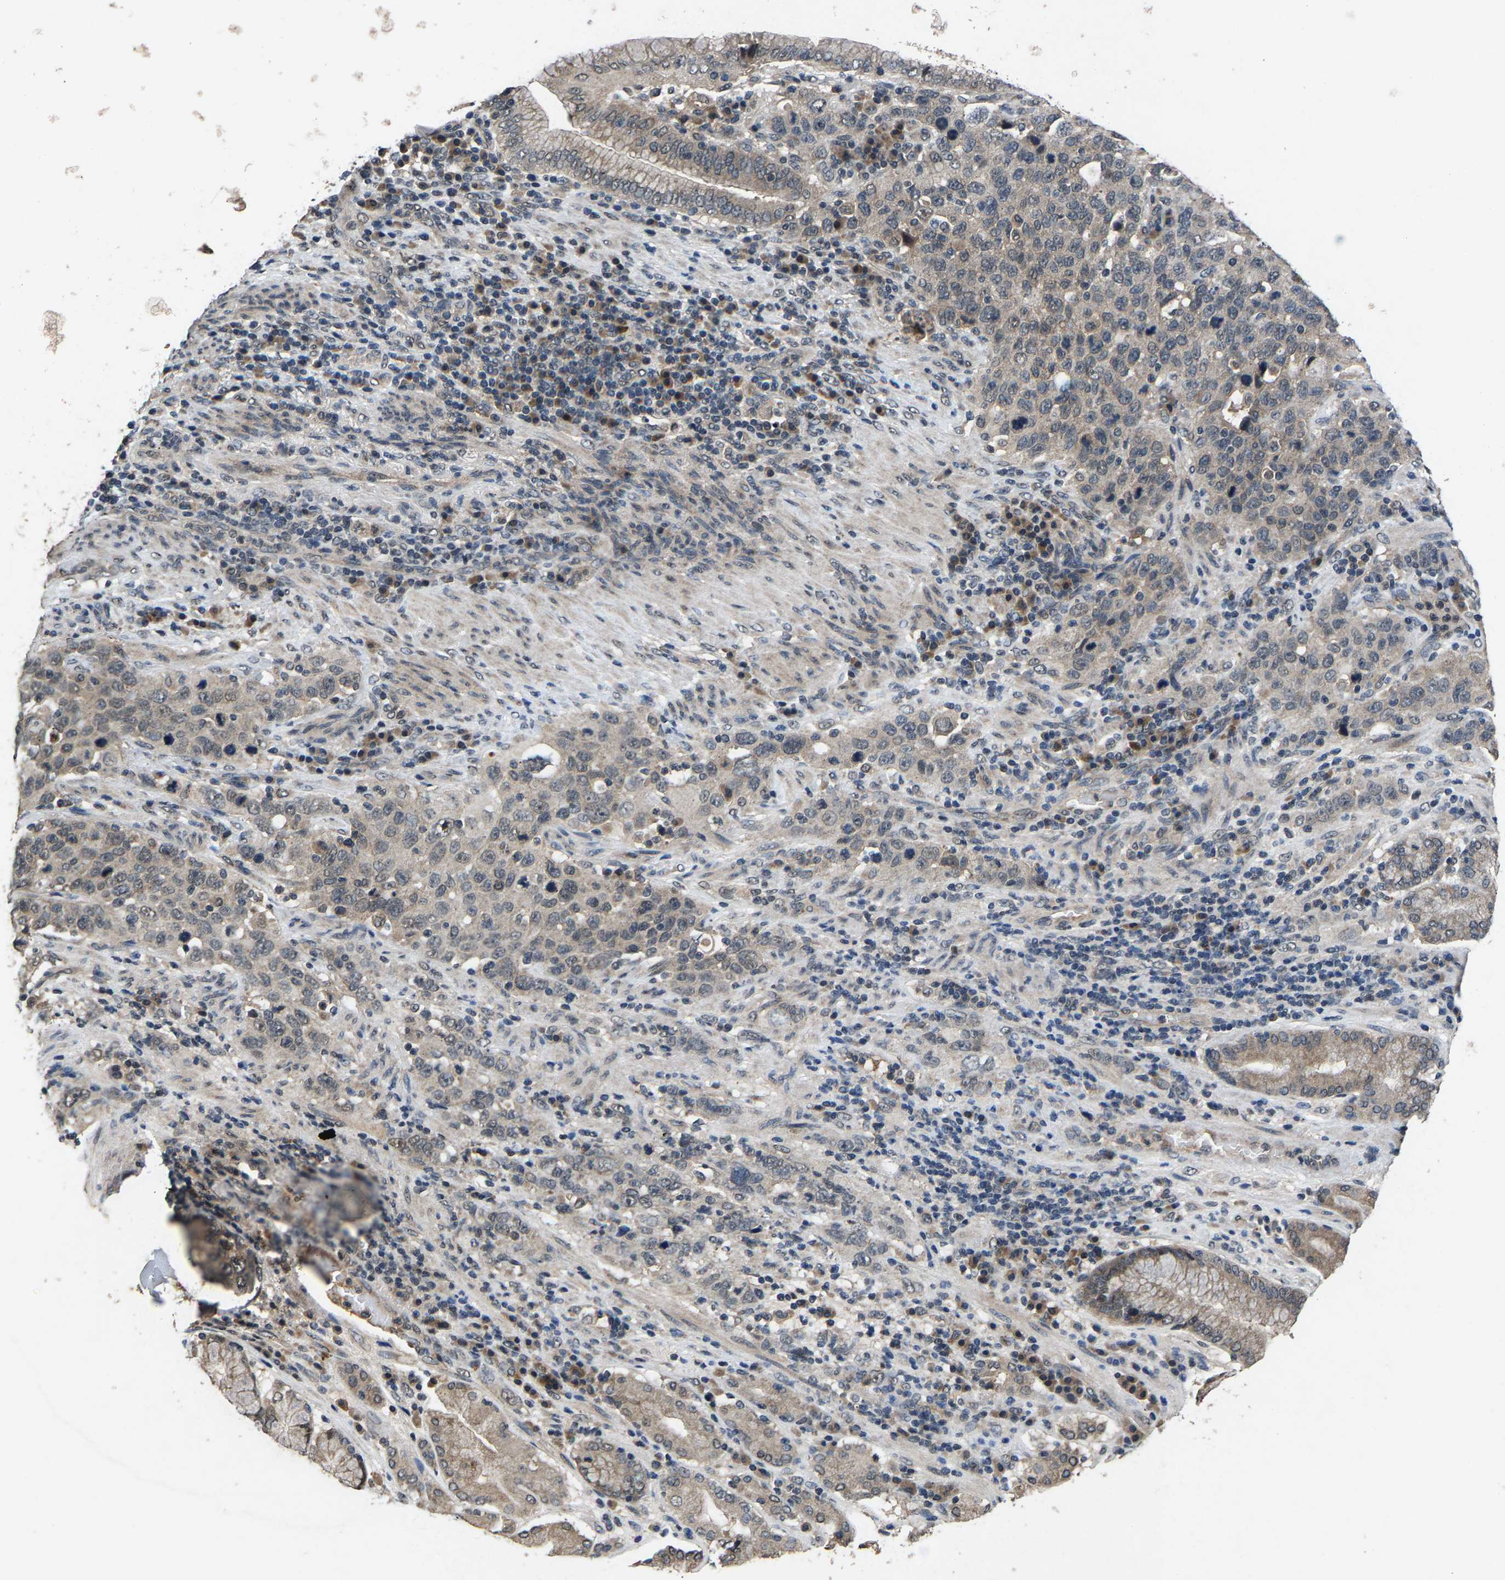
{"staining": {"intensity": "weak", "quantity": "<25%", "location": "cytoplasmic/membranous"}, "tissue": "stomach cancer", "cell_type": "Tumor cells", "image_type": "cancer", "snomed": [{"axis": "morphology", "description": "Normal tissue, NOS"}, {"axis": "morphology", "description": "Adenocarcinoma, NOS"}, {"axis": "topography", "description": "Stomach"}], "caption": "An image of human adenocarcinoma (stomach) is negative for staining in tumor cells. (Stains: DAB (3,3'-diaminobenzidine) immunohistochemistry with hematoxylin counter stain, Microscopy: brightfield microscopy at high magnification).", "gene": "HUWE1", "patient": {"sex": "male", "age": 48}}